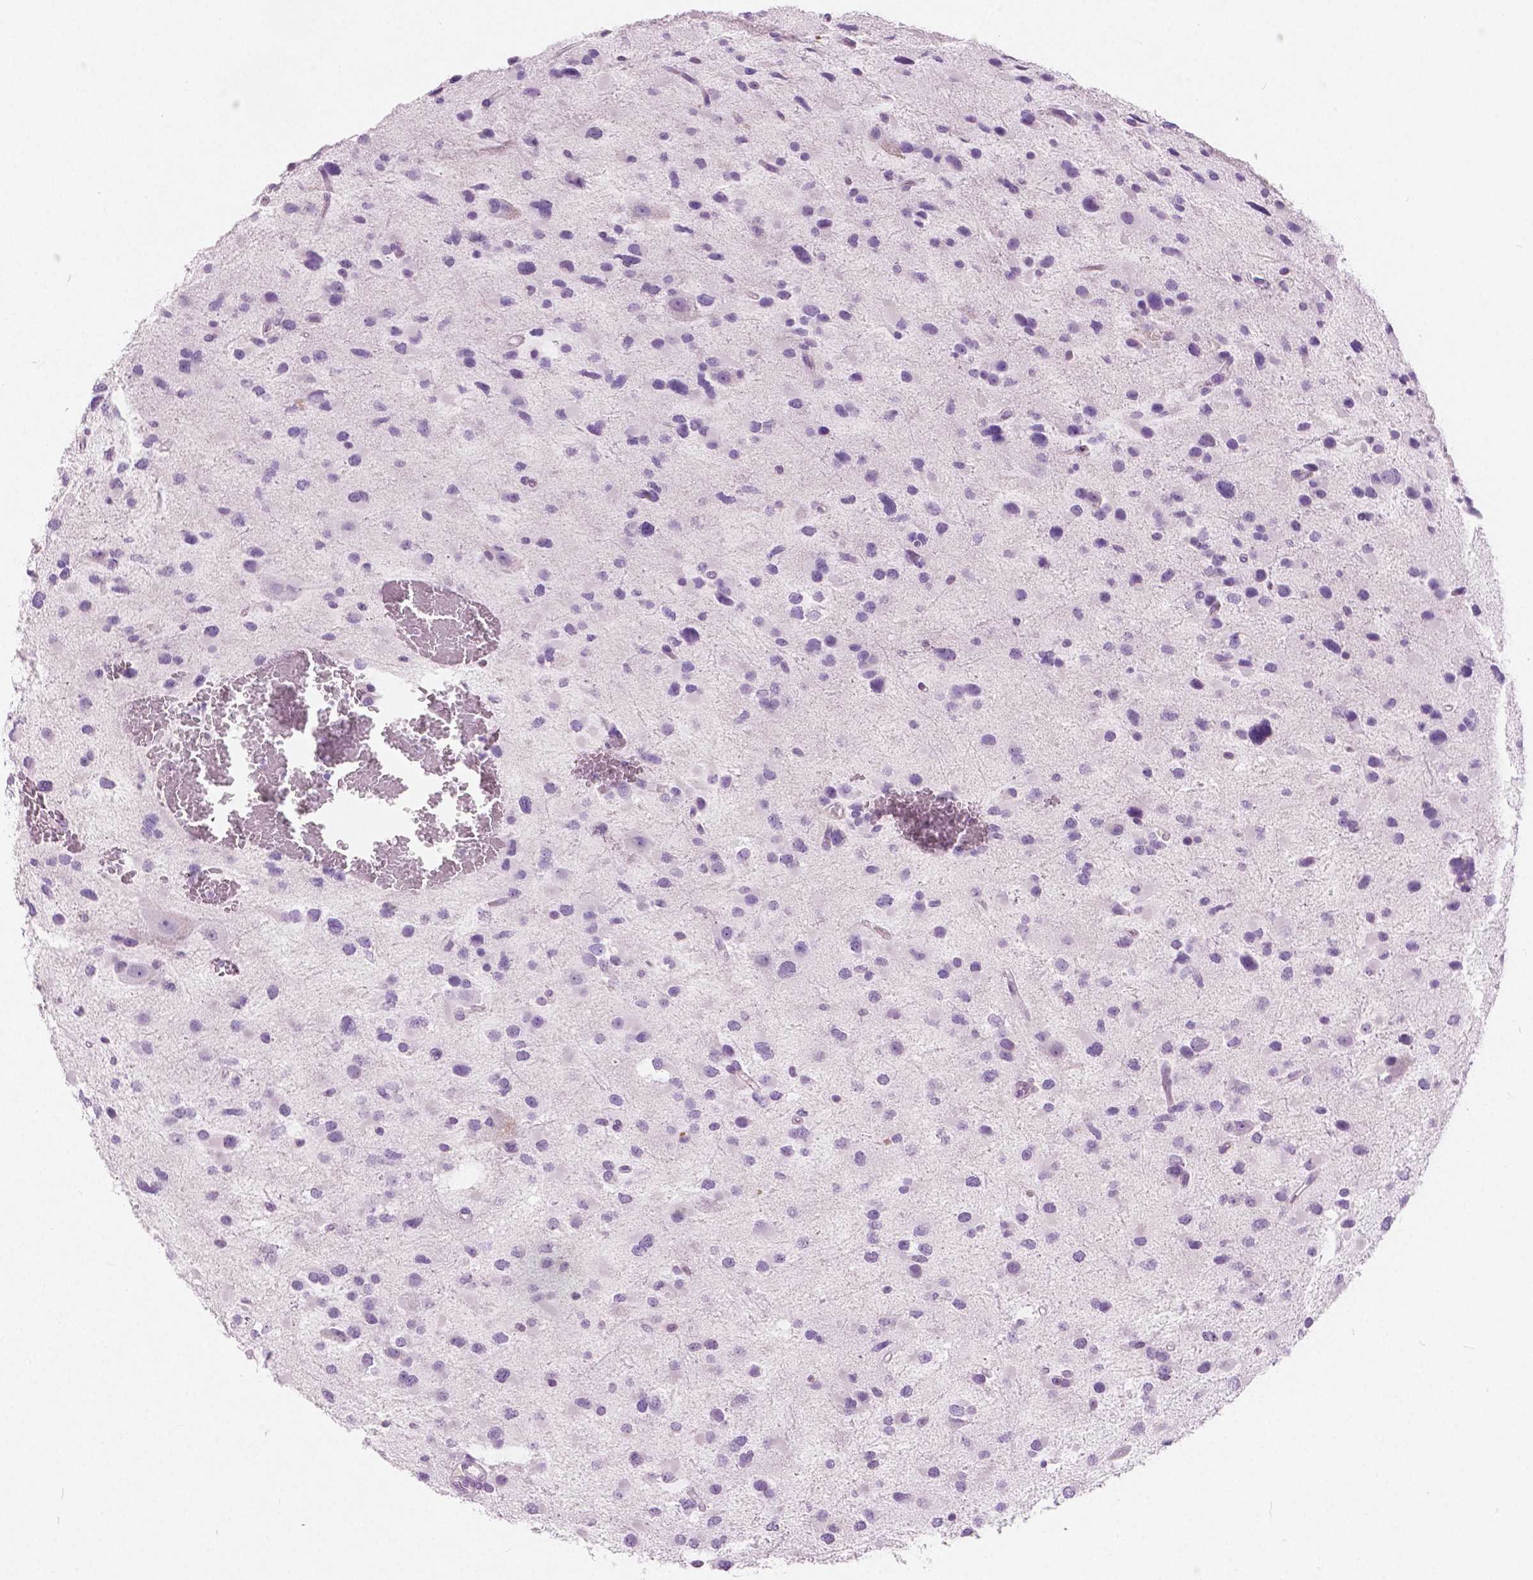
{"staining": {"intensity": "negative", "quantity": "none", "location": "none"}, "tissue": "glioma", "cell_type": "Tumor cells", "image_type": "cancer", "snomed": [{"axis": "morphology", "description": "Glioma, malignant, Low grade"}, {"axis": "topography", "description": "Brain"}], "caption": "The immunohistochemistry (IHC) micrograph has no significant staining in tumor cells of glioma tissue.", "gene": "GALM", "patient": {"sex": "female", "age": 32}}